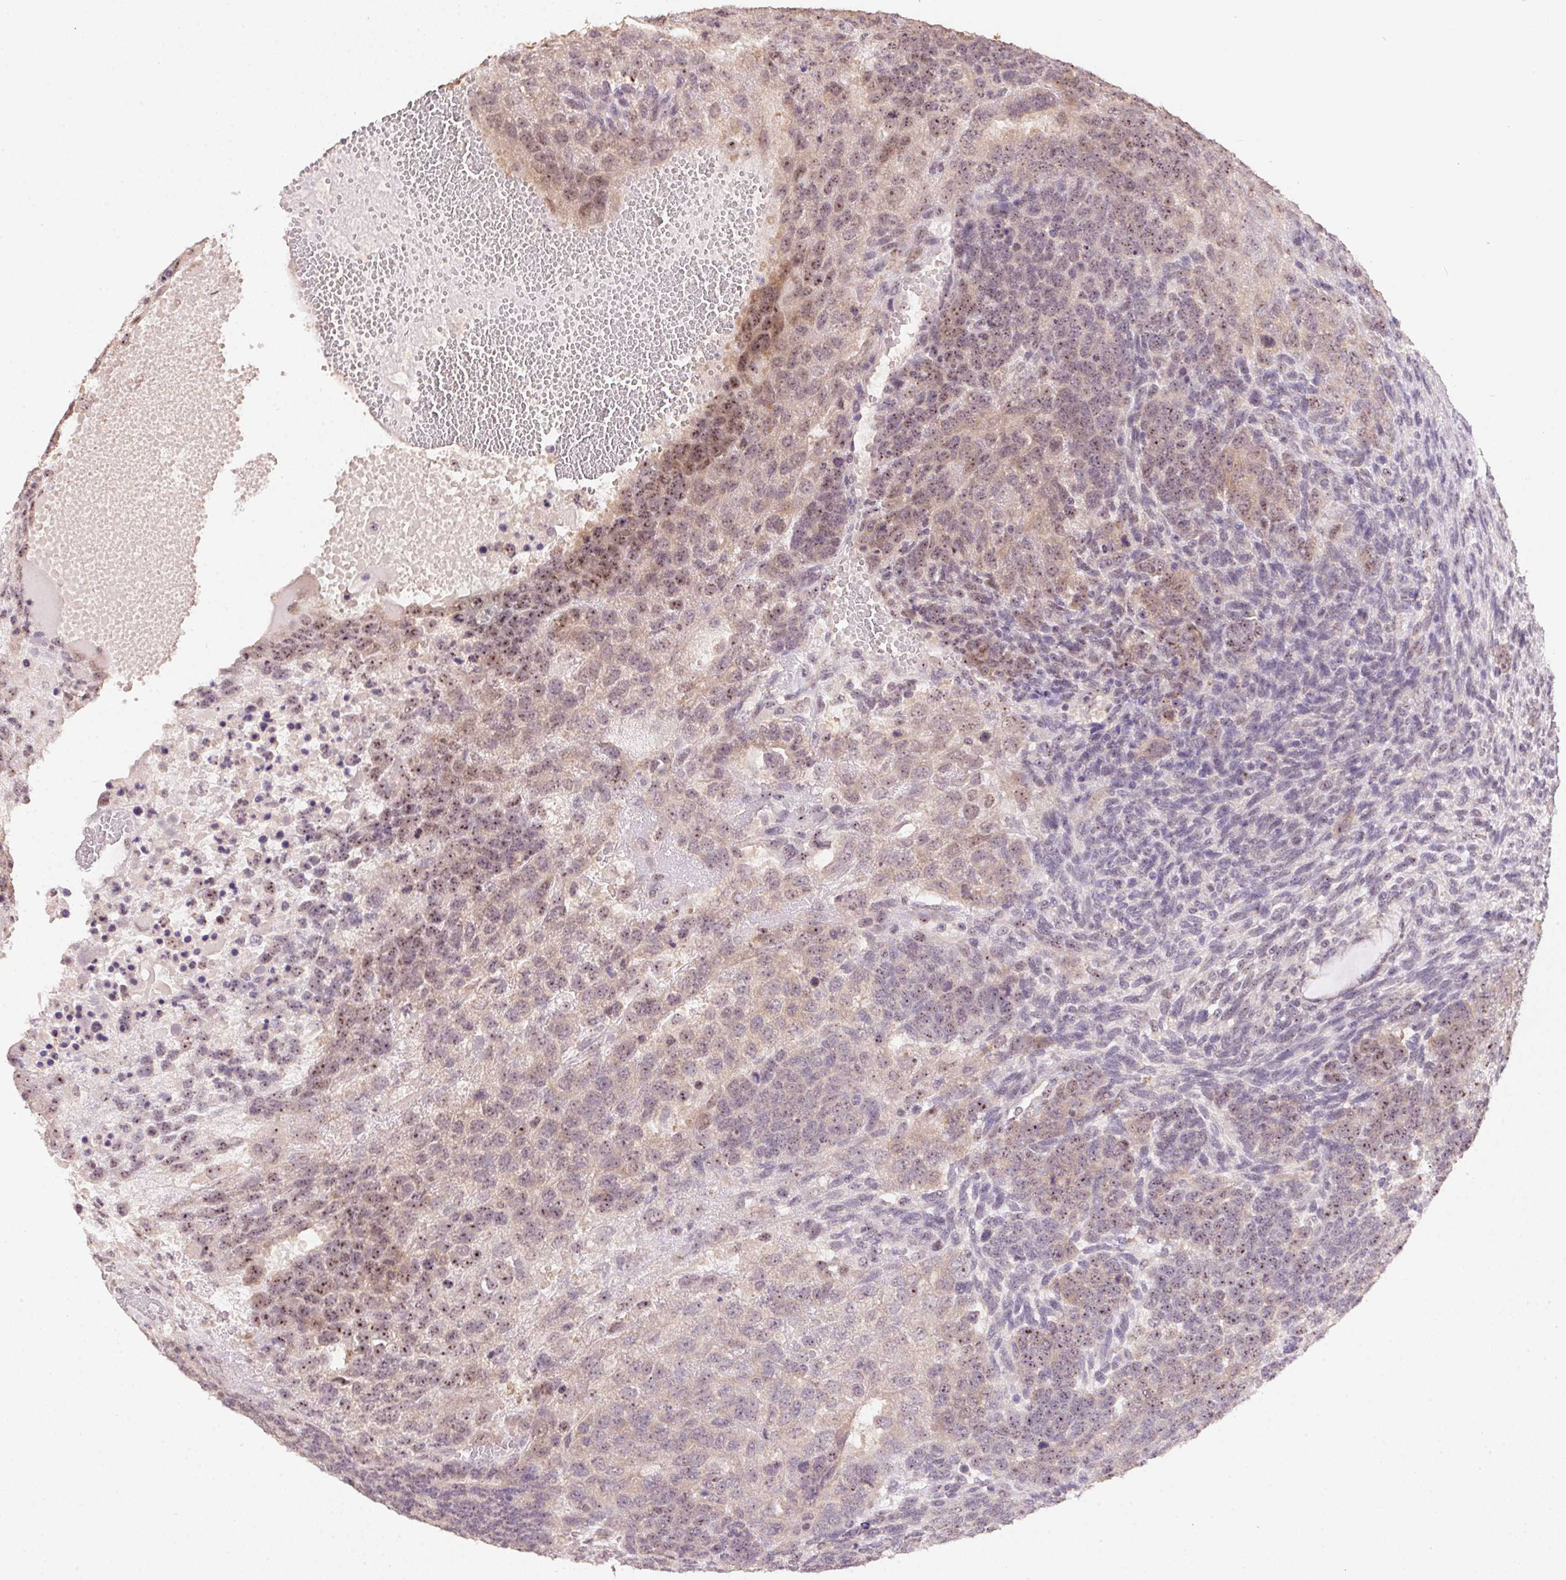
{"staining": {"intensity": "weak", "quantity": "25%-75%", "location": "nuclear"}, "tissue": "testis cancer", "cell_type": "Tumor cells", "image_type": "cancer", "snomed": [{"axis": "morphology", "description": "Normal tissue, NOS"}, {"axis": "morphology", "description": "Carcinoma, Embryonal, NOS"}, {"axis": "topography", "description": "Testis"}, {"axis": "topography", "description": "Epididymis"}], "caption": "High-power microscopy captured an immunohistochemistry (IHC) photomicrograph of testis cancer (embryonal carcinoma), revealing weak nuclear positivity in approximately 25%-75% of tumor cells.", "gene": "BATF2", "patient": {"sex": "male", "age": 23}}